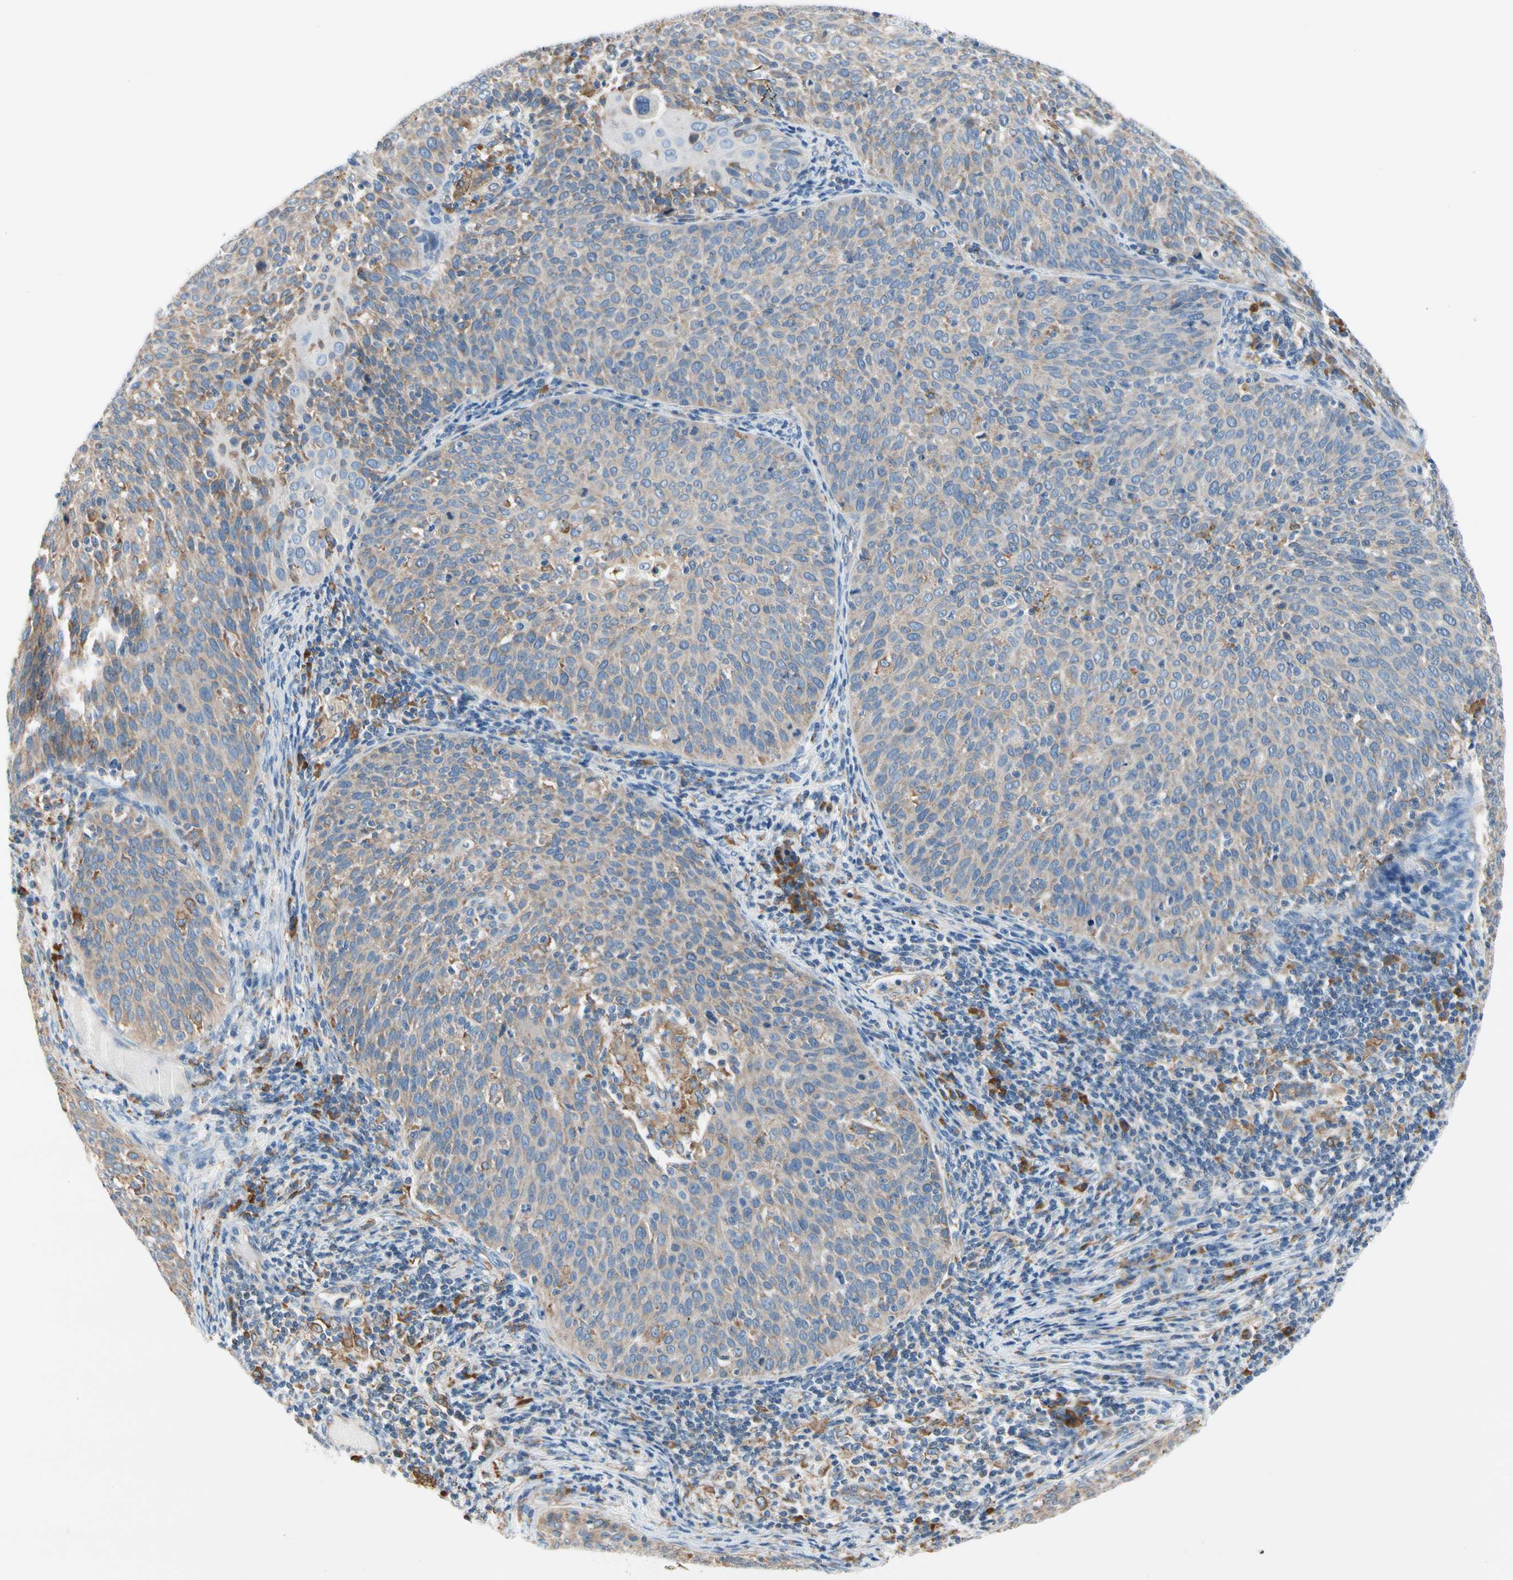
{"staining": {"intensity": "weak", "quantity": ">75%", "location": "cytoplasmic/membranous"}, "tissue": "cervical cancer", "cell_type": "Tumor cells", "image_type": "cancer", "snomed": [{"axis": "morphology", "description": "Squamous cell carcinoma, NOS"}, {"axis": "topography", "description": "Cervix"}], "caption": "The image shows staining of cervical squamous cell carcinoma, revealing weak cytoplasmic/membranous protein staining (brown color) within tumor cells.", "gene": "STXBP1", "patient": {"sex": "female", "age": 38}}